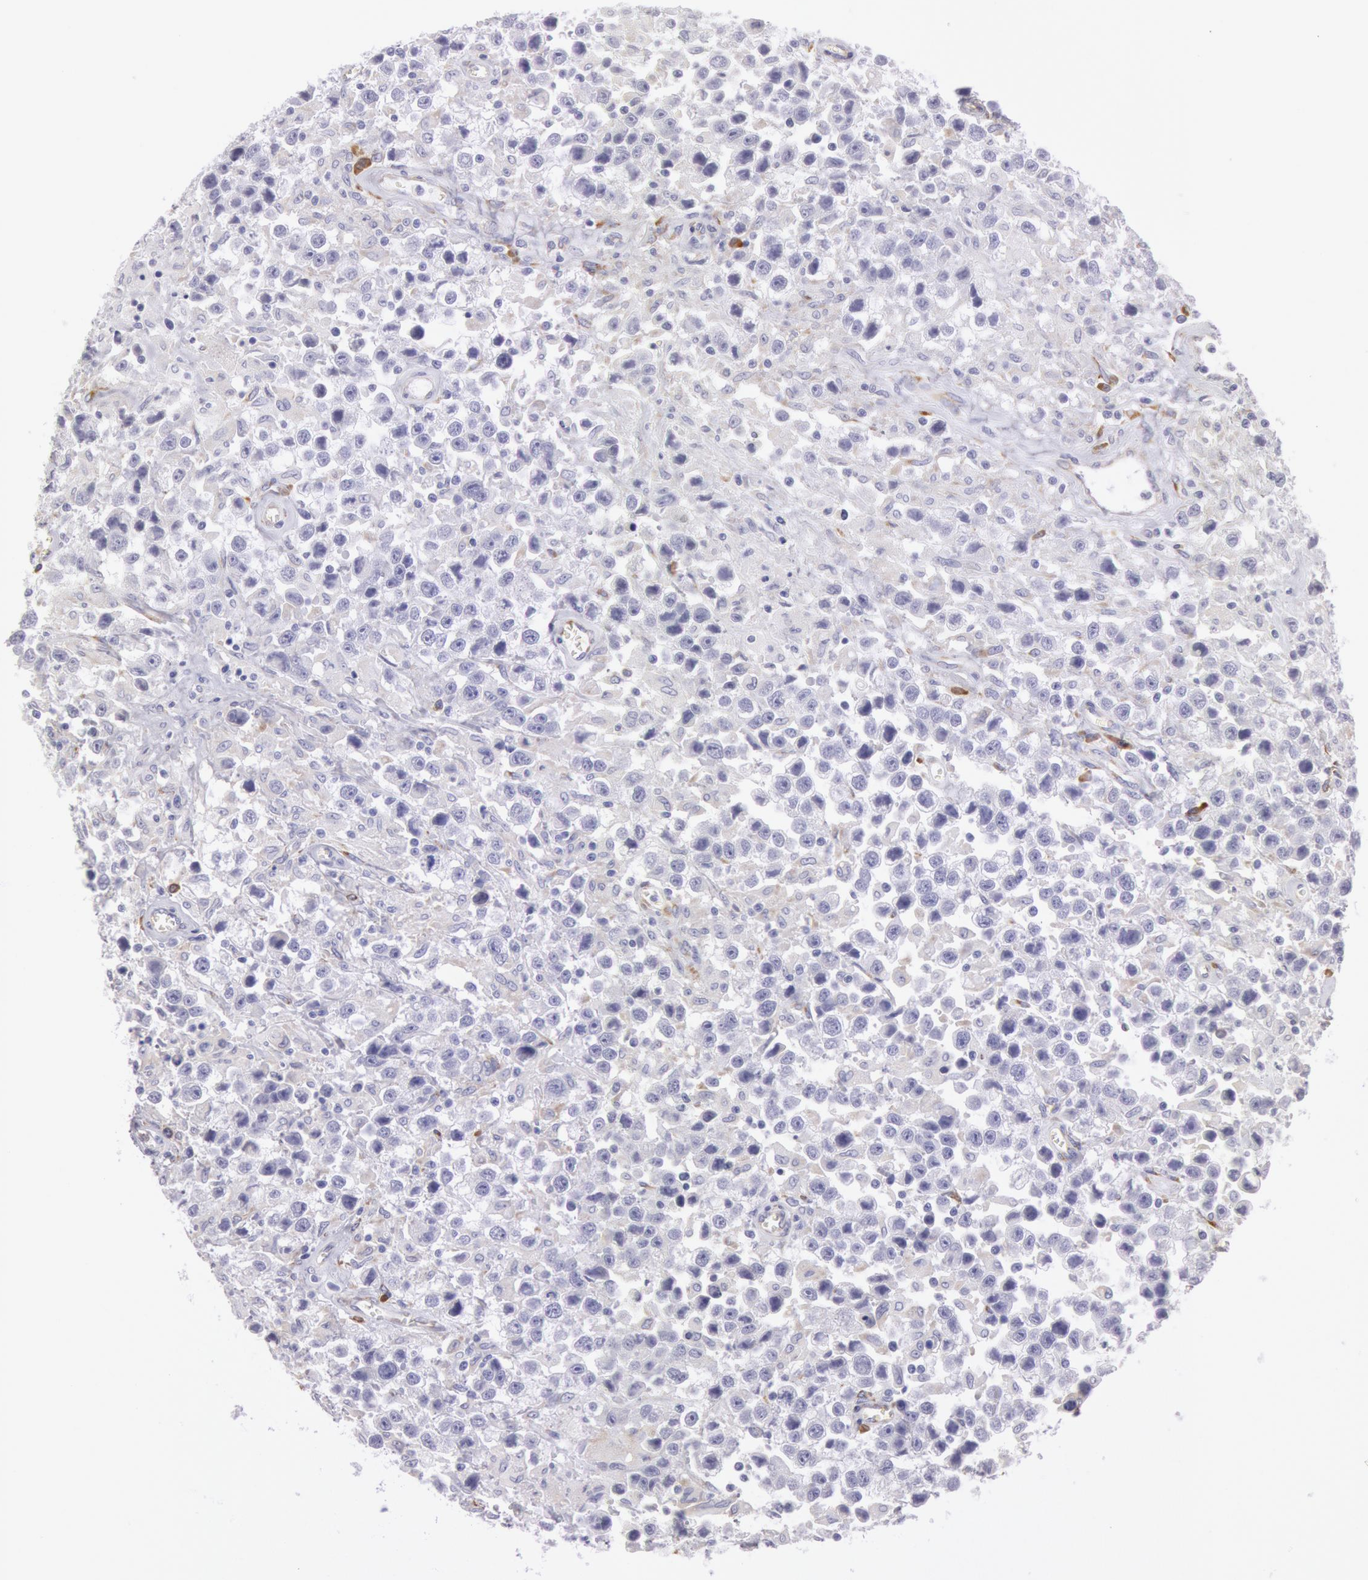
{"staining": {"intensity": "moderate", "quantity": "<25%", "location": "cytoplasmic/membranous,nuclear"}, "tissue": "testis cancer", "cell_type": "Tumor cells", "image_type": "cancer", "snomed": [{"axis": "morphology", "description": "Seminoma, NOS"}, {"axis": "topography", "description": "Testis"}], "caption": "A low amount of moderate cytoplasmic/membranous and nuclear expression is appreciated in about <25% of tumor cells in testis seminoma tissue. The protein is shown in brown color, while the nuclei are stained blue.", "gene": "CIDEB", "patient": {"sex": "male", "age": 43}}